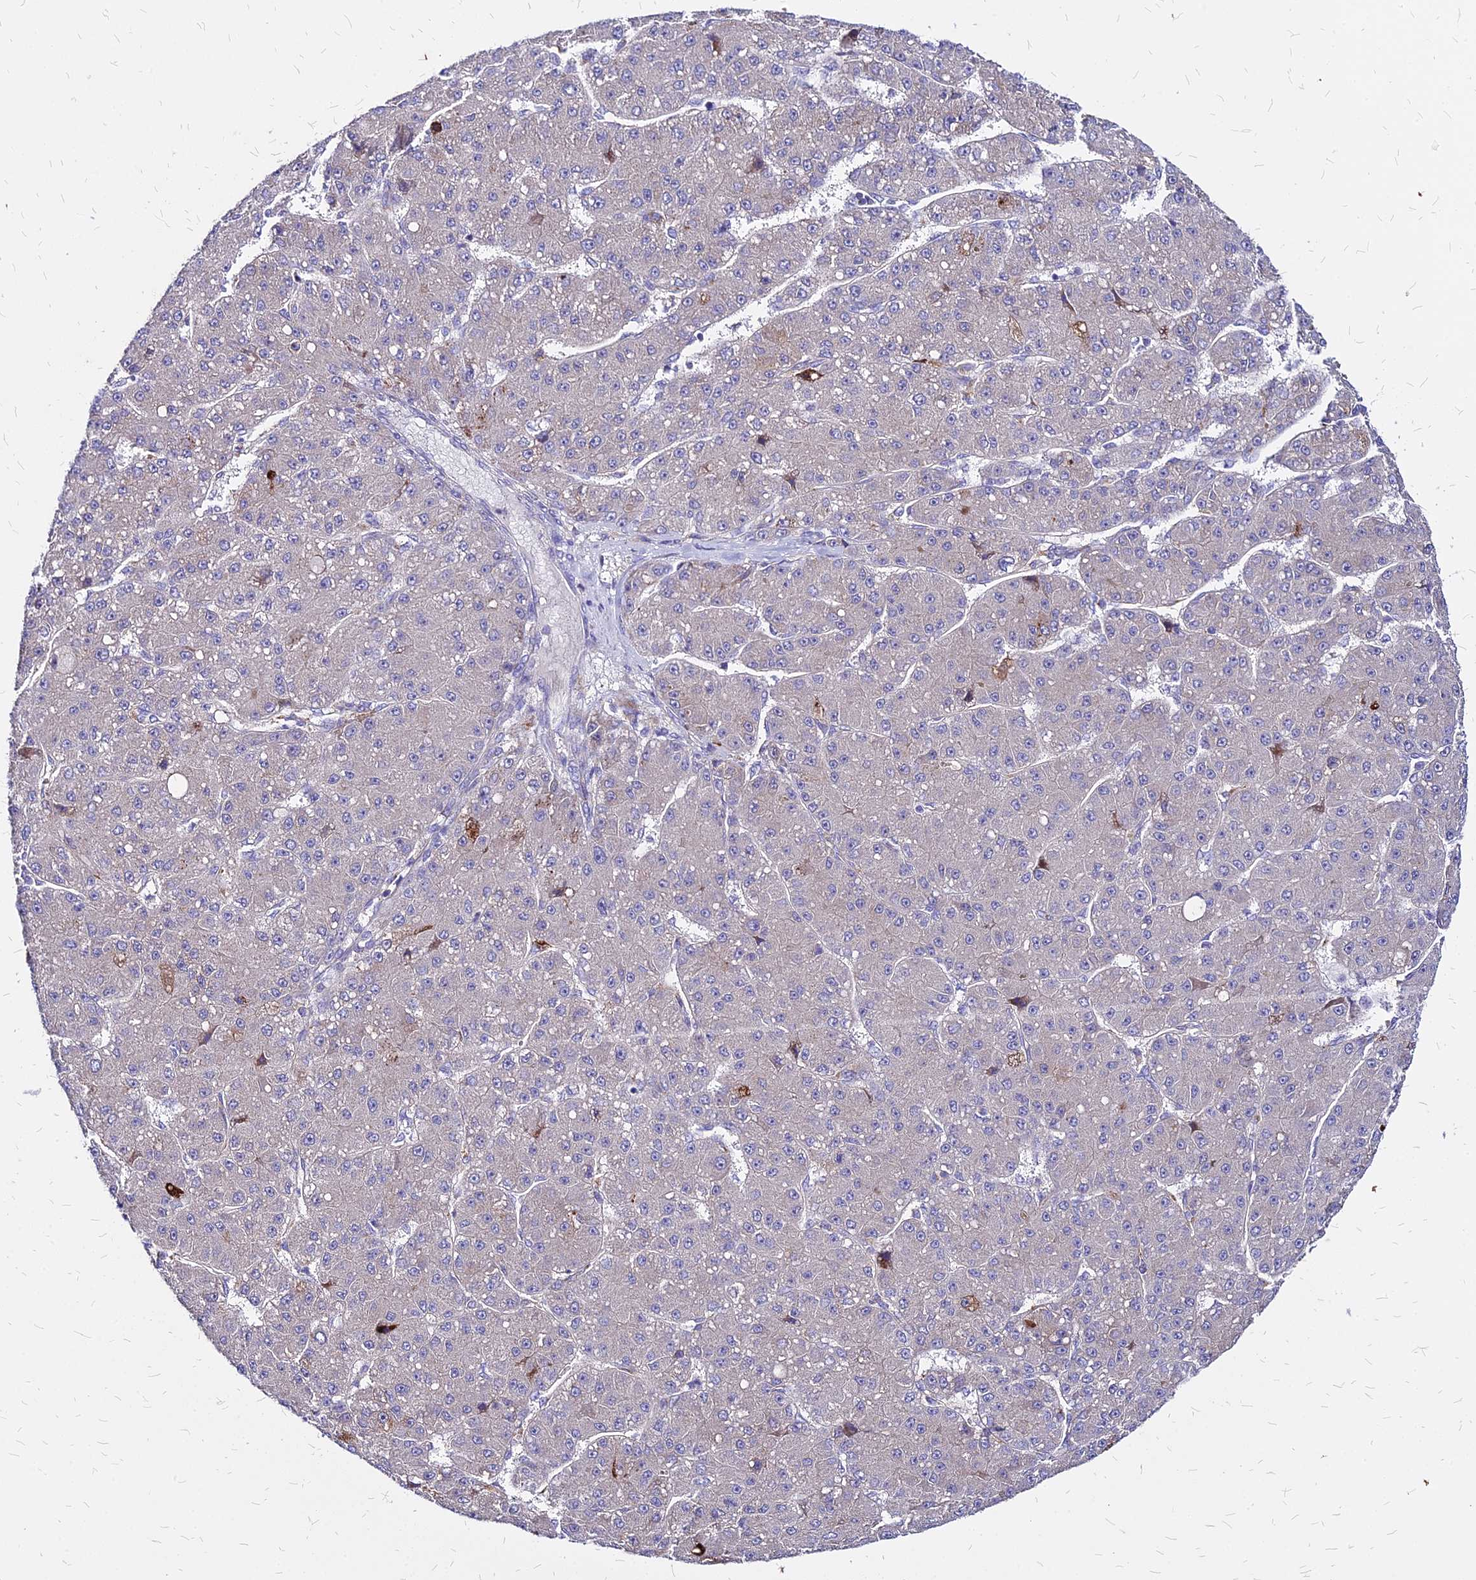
{"staining": {"intensity": "negative", "quantity": "none", "location": "none"}, "tissue": "liver cancer", "cell_type": "Tumor cells", "image_type": "cancer", "snomed": [{"axis": "morphology", "description": "Carcinoma, Hepatocellular, NOS"}, {"axis": "topography", "description": "Liver"}], "caption": "There is no significant positivity in tumor cells of liver cancer (hepatocellular carcinoma).", "gene": "COMMD10", "patient": {"sex": "male", "age": 67}}